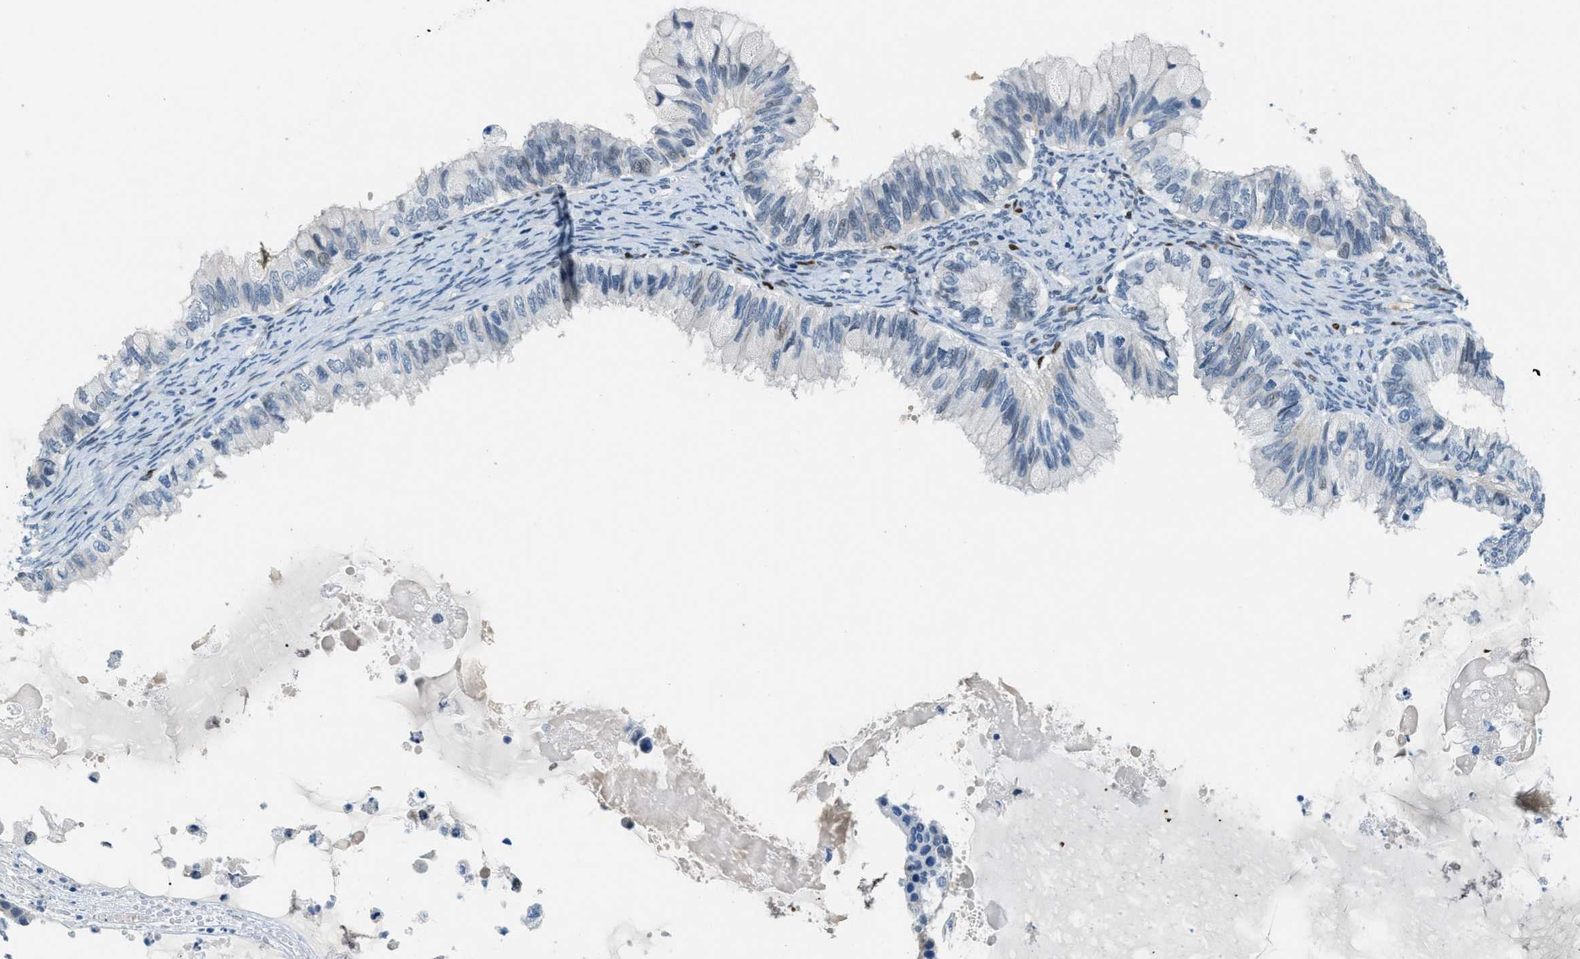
{"staining": {"intensity": "negative", "quantity": "none", "location": "none"}, "tissue": "ovarian cancer", "cell_type": "Tumor cells", "image_type": "cancer", "snomed": [{"axis": "morphology", "description": "Cystadenocarcinoma, mucinous, NOS"}, {"axis": "topography", "description": "Ovary"}], "caption": "Photomicrograph shows no significant protein positivity in tumor cells of mucinous cystadenocarcinoma (ovarian).", "gene": "CYP4X1", "patient": {"sex": "female", "age": 80}}